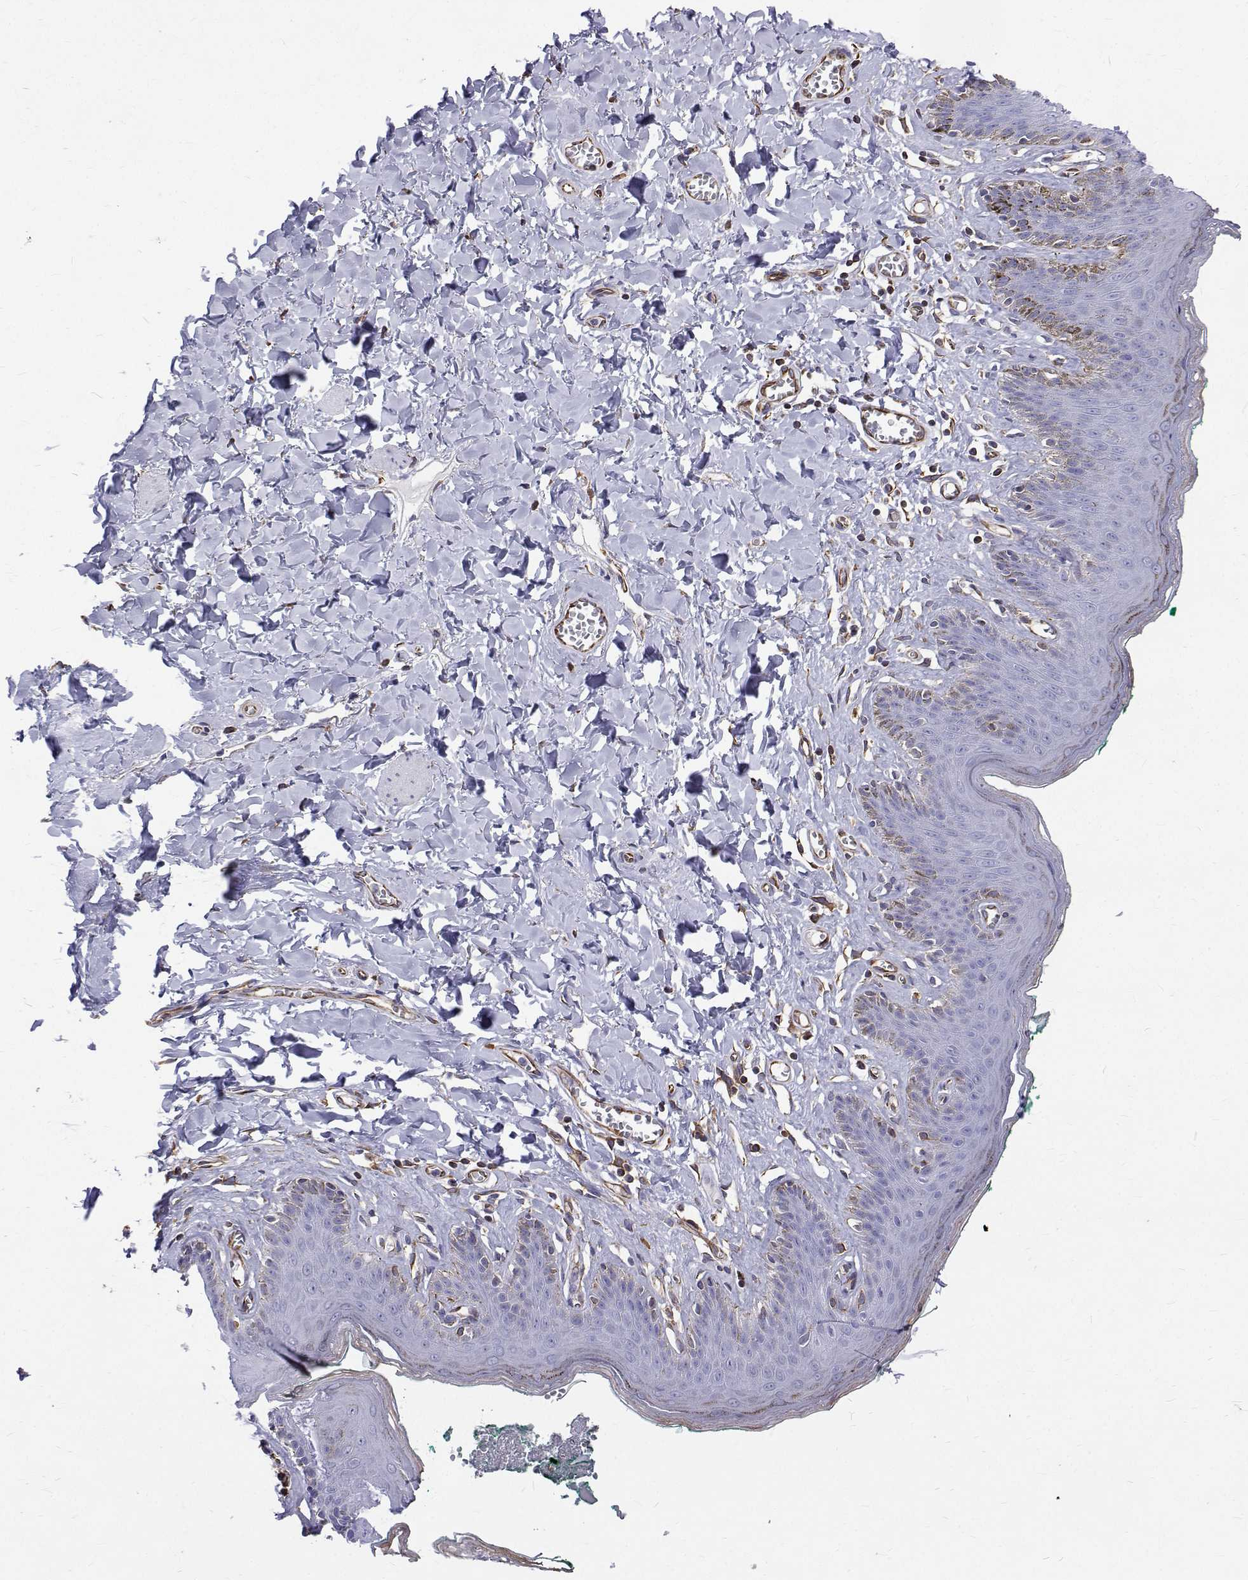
{"staining": {"intensity": "negative", "quantity": "none", "location": "none"}, "tissue": "skin", "cell_type": "Epidermal cells", "image_type": "normal", "snomed": [{"axis": "morphology", "description": "Normal tissue, NOS"}, {"axis": "topography", "description": "Vulva"}, {"axis": "topography", "description": "Peripheral nerve tissue"}], "caption": "This is an IHC photomicrograph of unremarkable human skin. There is no expression in epidermal cells.", "gene": "OPRPN", "patient": {"sex": "female", "age": 66}}